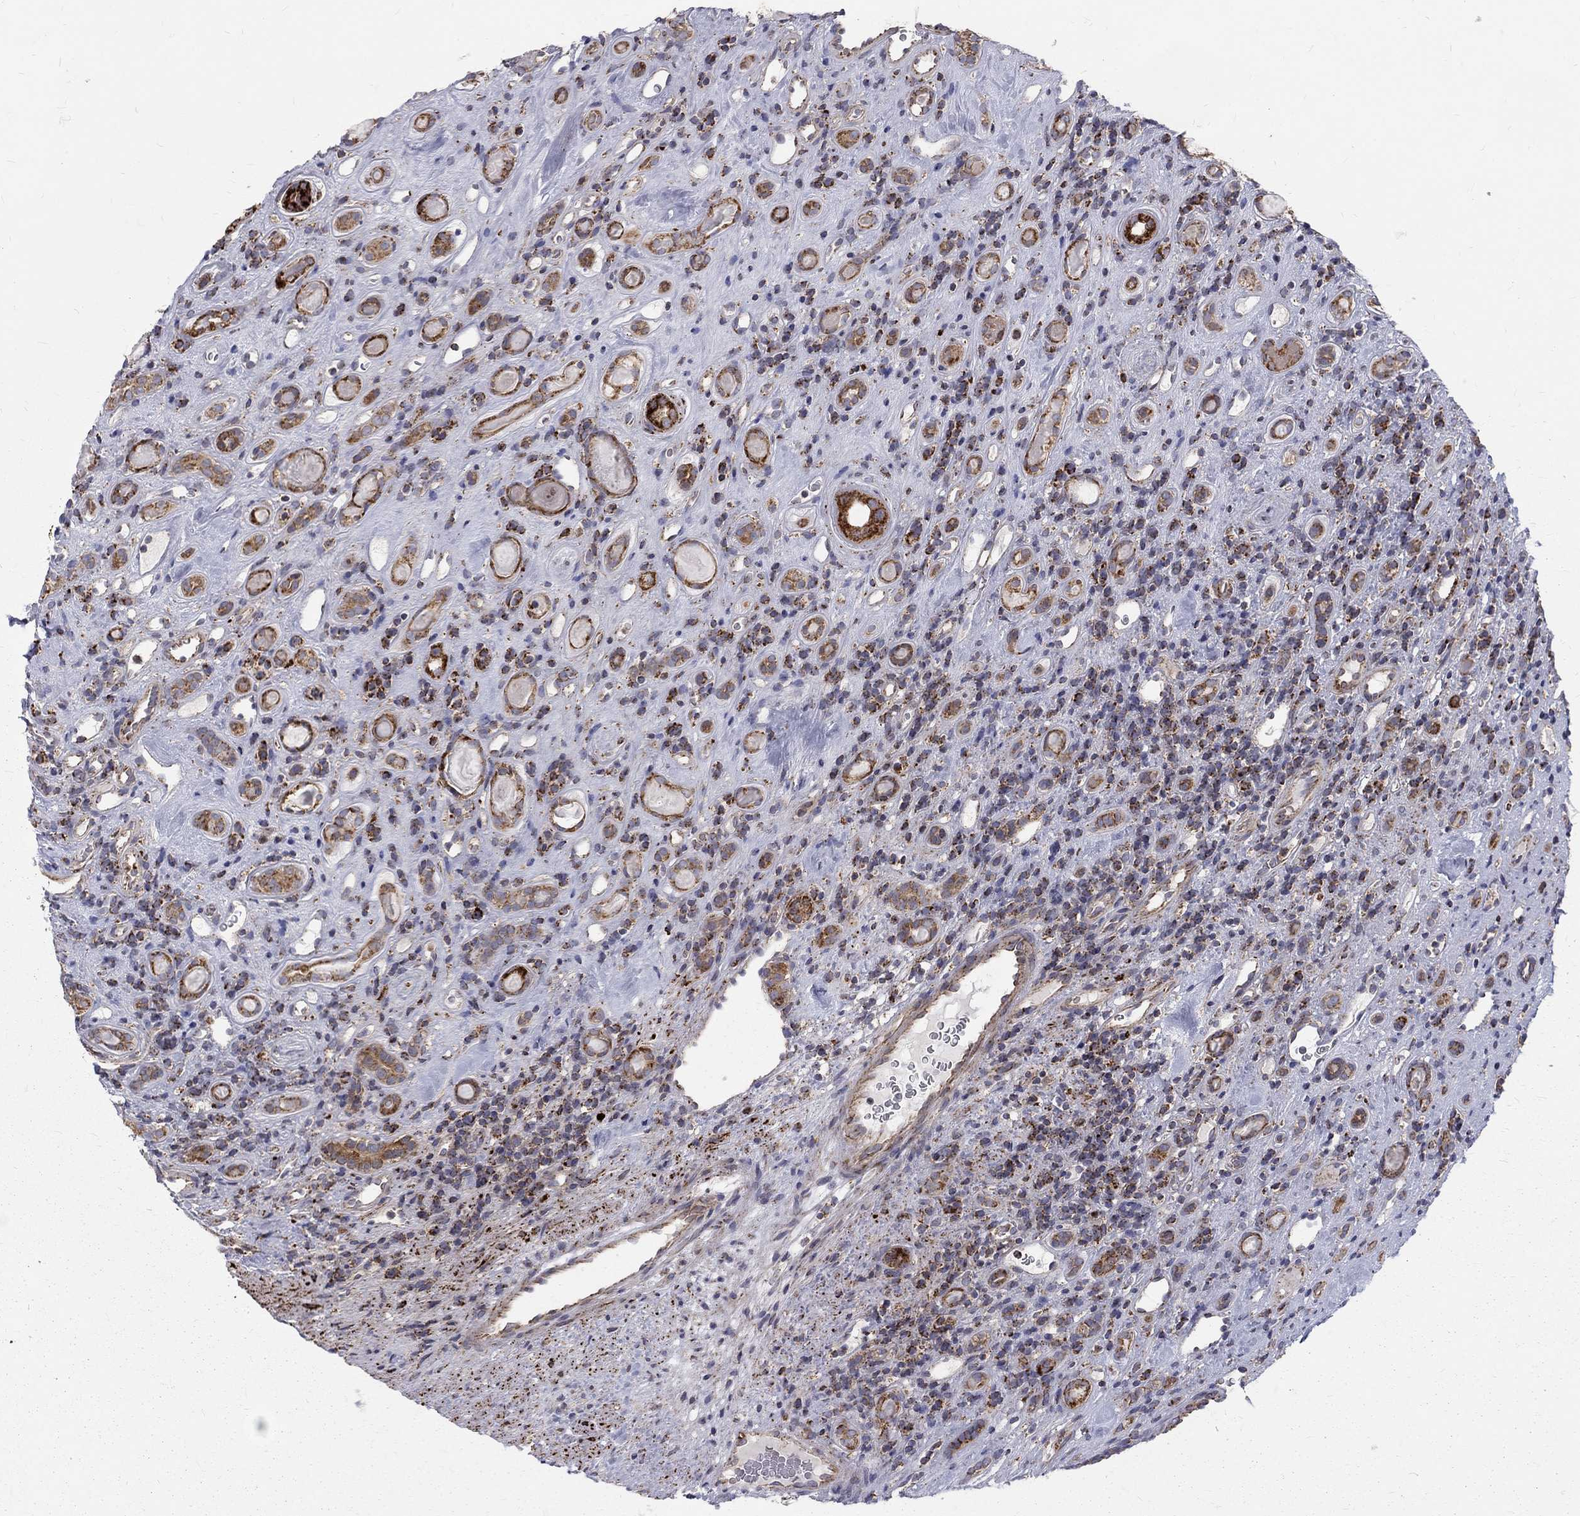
{"staining": {"intensity": "moderate", "quantity": "25%-75%", "location": "cytoplasmic/membranous"}, "tissue": "renal cancer", "cell_type": "Tumor cells", "image_type": "cancer", "snomed": [{"axis": "morphology", "description": "Adenocarcinoma, NOS"}, {"axis": "topography", "description": "Kidney"}], "caption": "This micrograph shows renal cancer (adenocarcinoma) stained with IHC to label a protein in brown. The cytoplasmic/membranous of tumor cells show moderate positivity for the protein. Nuclei are counter-stained blue.", "gene": "ALDH1B1", "patient": {"sex": "female", "age": 89}}